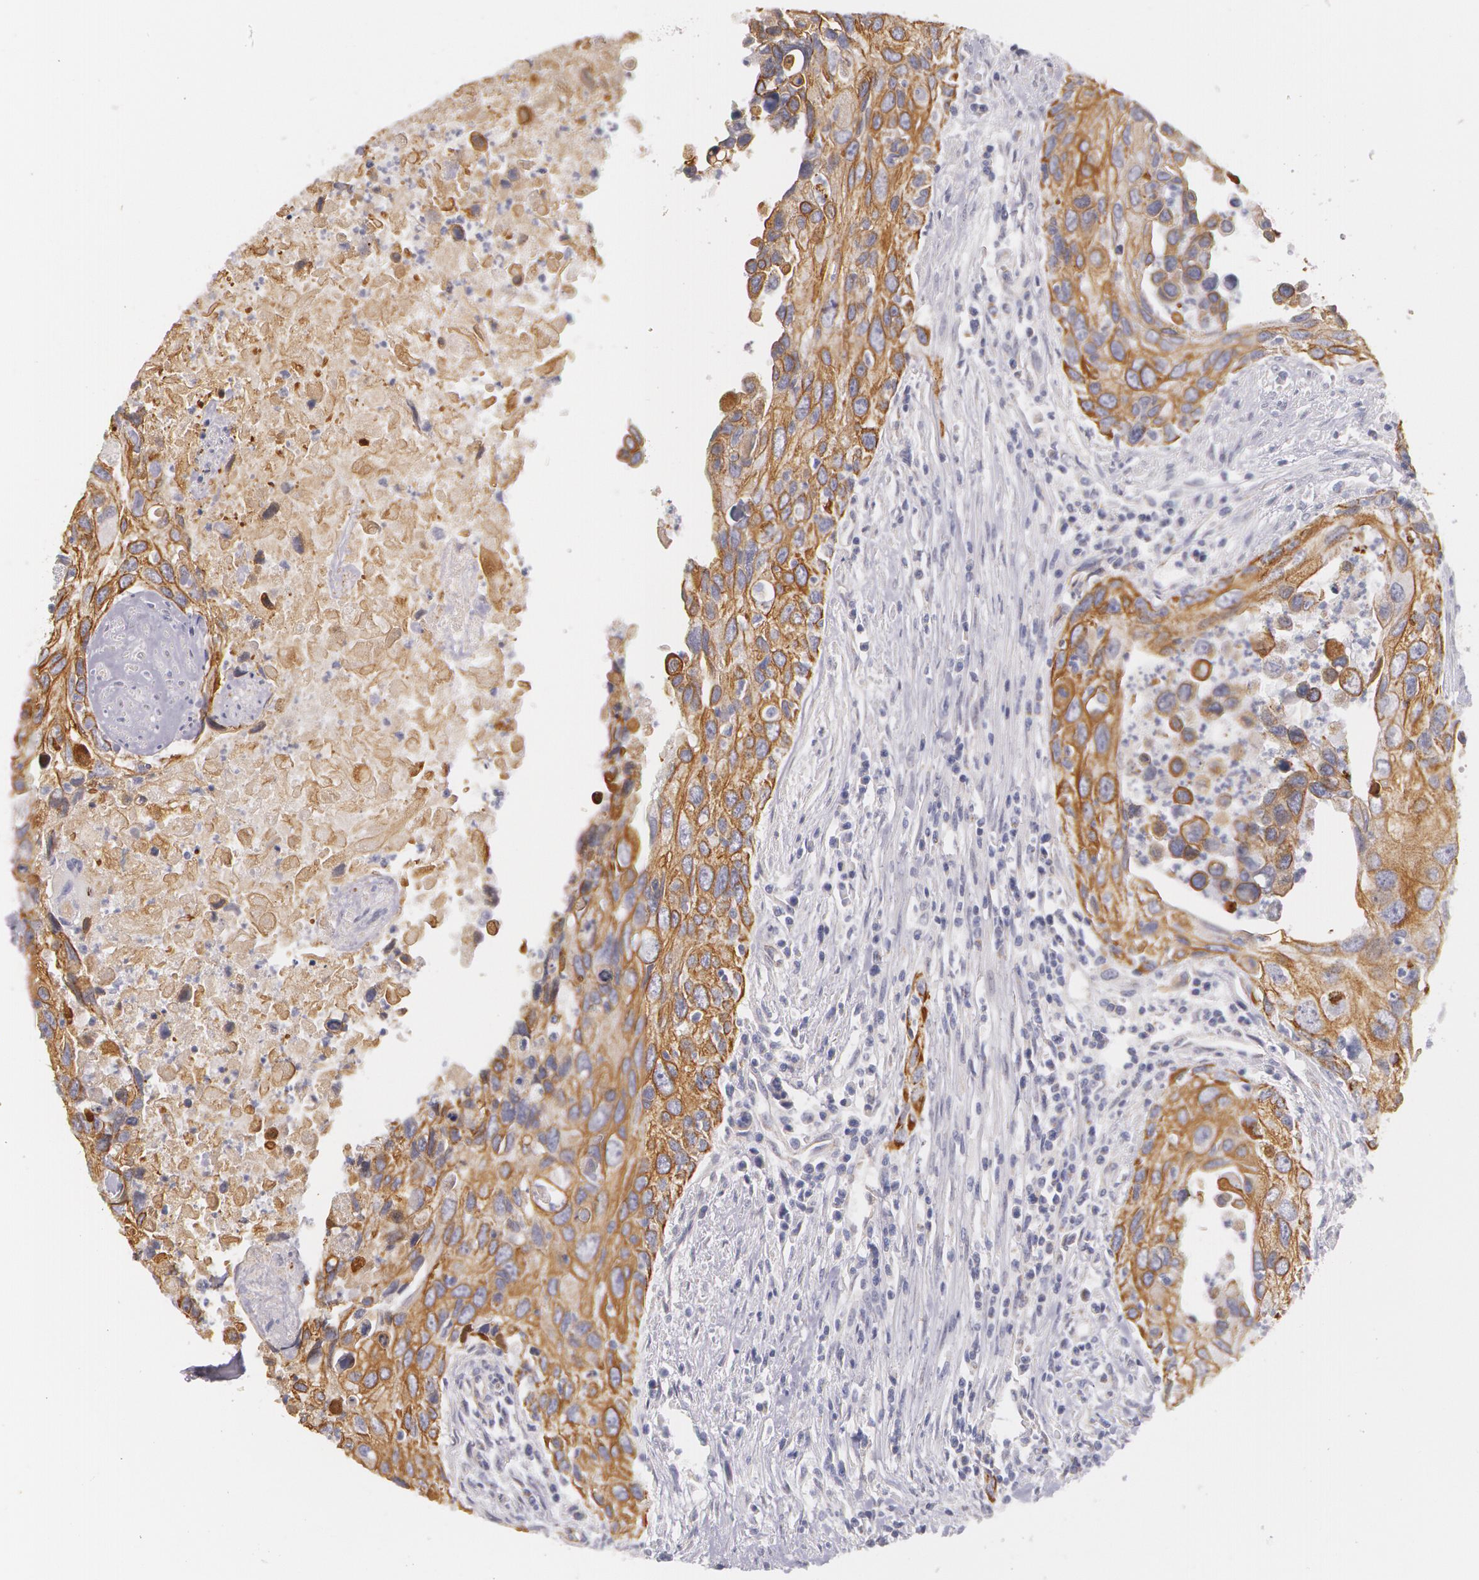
{"staining": {"intensity": "moderate", "quantity": ">75%", "location": "cytoplasmic/membranous"}, "tissue": "urothelial cancer", "cell_type": "Tumor cells", "image_type": "cancer", "snomed": [{"axis": "morphology", "description": "Urothelial carcinoma, High grade"}, {"axis": "topography", "description": "Urinary bladder"}], "caption": "Brown immunohistochemical staining in urothelial carcinoma (high-grade) reveals moderate cytoplasmic/membranous expression in about >75% of tumor cells. The protein of interest is stained brown, and the nuclei are stained in blue (DAB (3,3'-diaminobenzidine) IHC with brightfield microscopy, high magnification).", "gene": "KRT18", "patient": {"sex": "male", "age": 71}}